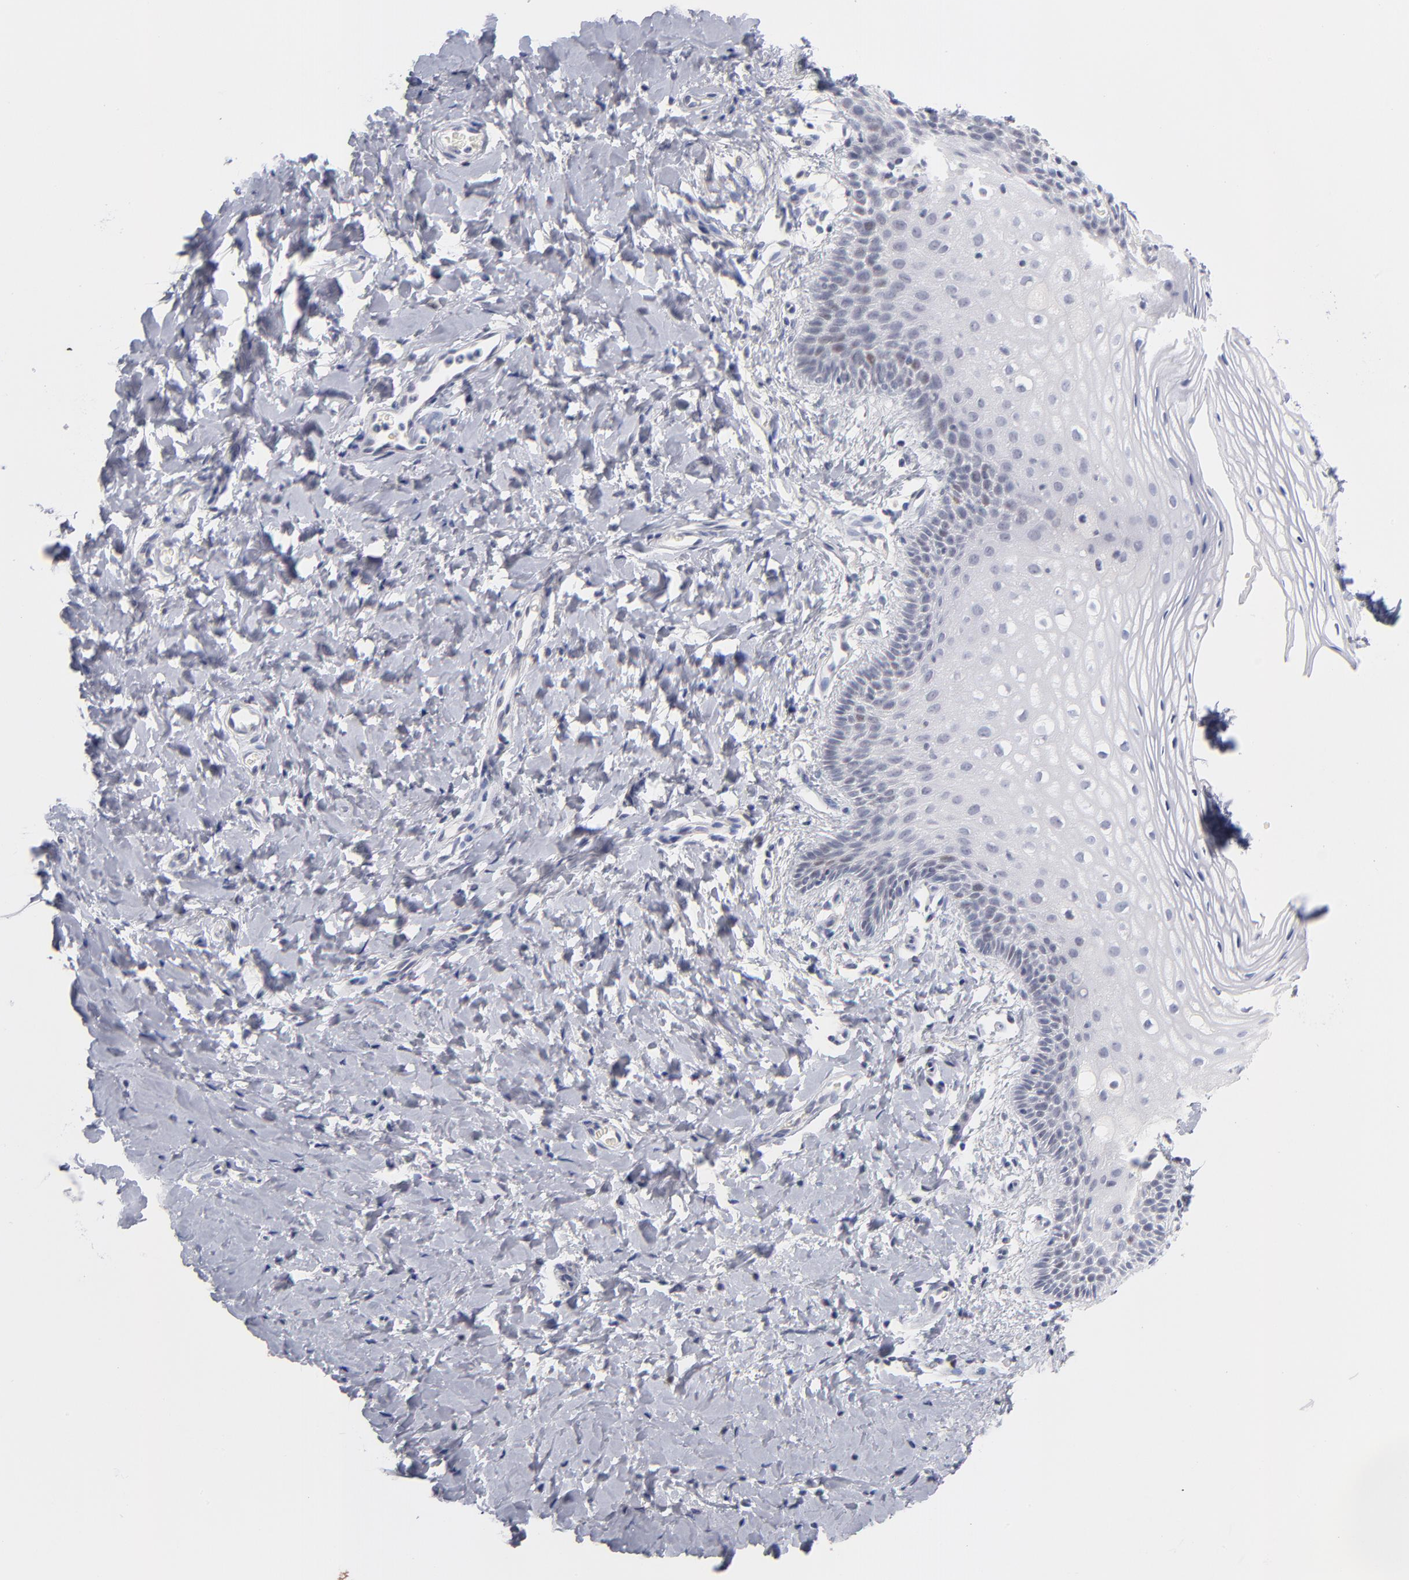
{"staining": {"intensity": "negative", "quantity": "none", "location": "none"}, "tissue": "vagina", "cell_type": "Squamous epithelial cells", "image_type": "normal", "snomed": [{"axis": "morphology", "description": "Normal tissue, NOS"}, {"axis": "topography", "description": "Vagina"}], "caption": "The photomicrograph displays no staining of squamous epithelial cells in normal vagina.", "gene": "PARP1", "patient": {"sex": "female", "age": 55}}